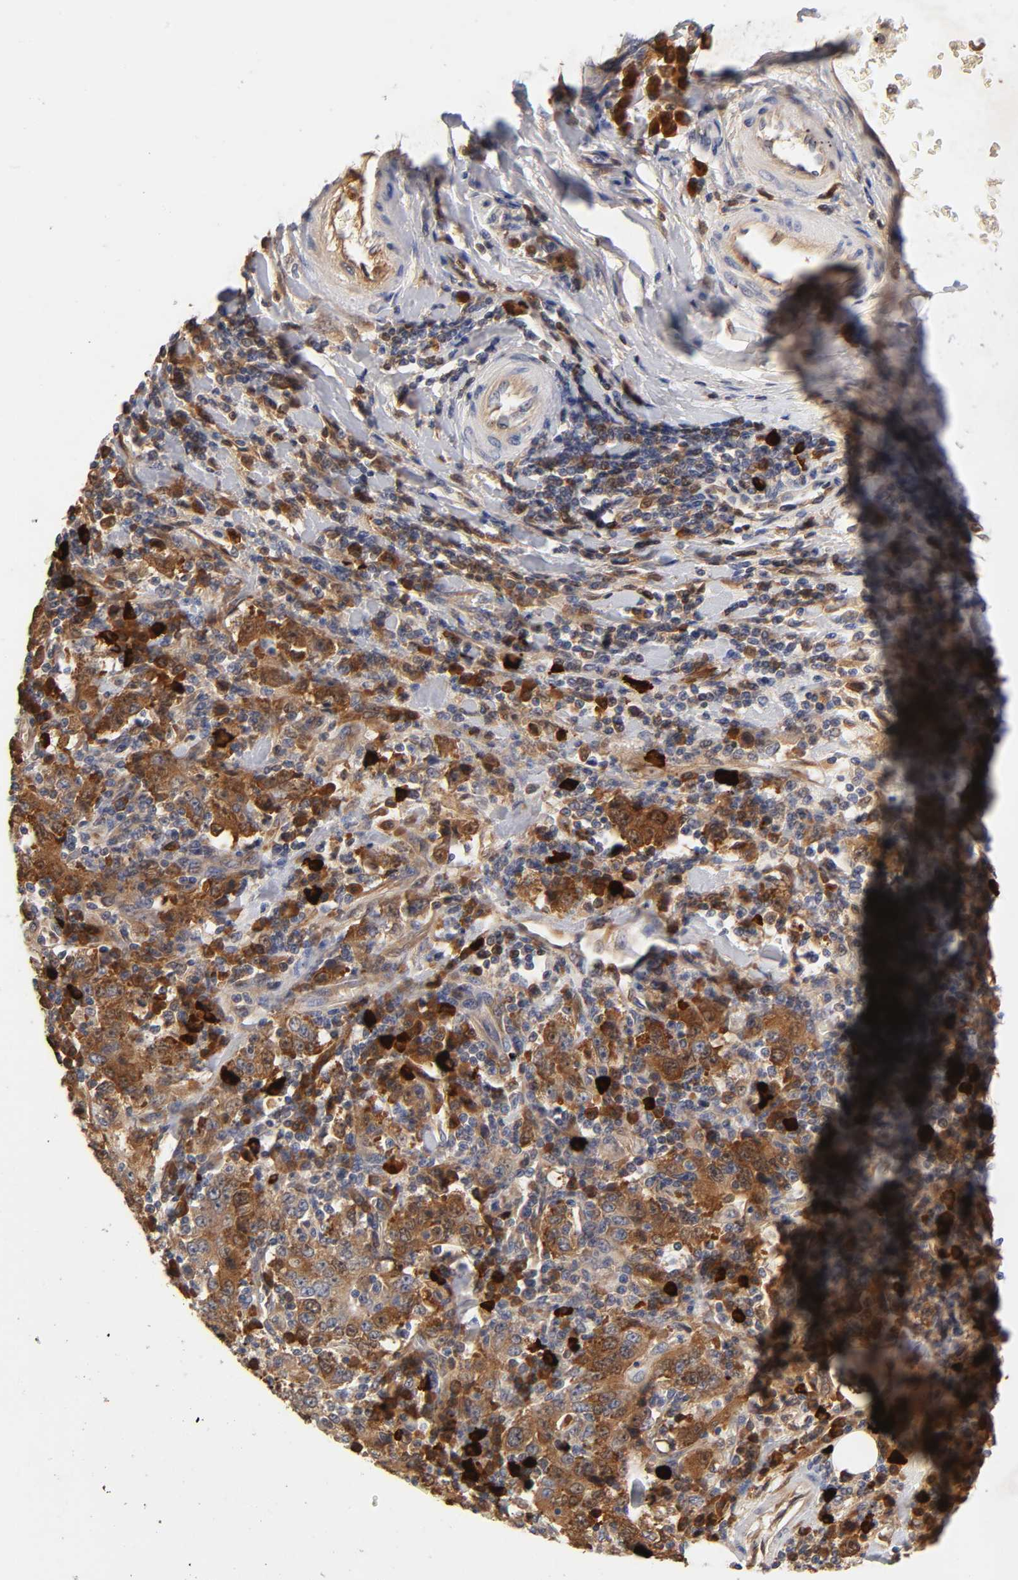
{"staining": {"intensity": "moderate", "quantity": ">75%", "location": "cytoplasmic/membranous"}, "tissue": "stomach cancer", "cell_type": "Tumor cells", "image_type": "cancer", "snomed": [{"axis": "morphology", "description": "Normal tissue, NOS"}, {"axis": "morphology", "description": "Adenocarcinoma, NOS"}, {"axis": "topography", "description": "Stomach, upper"}, {"axis": "topography", "description": "Stomach"}], "caption": "Stomach adenocarcinoma tissue exhibits moderate cytoplasmic/membranous positivity in approximately >75% of tumor cells", "gene": "RPS29", "patient": {"sex": "male", "age": 59}}